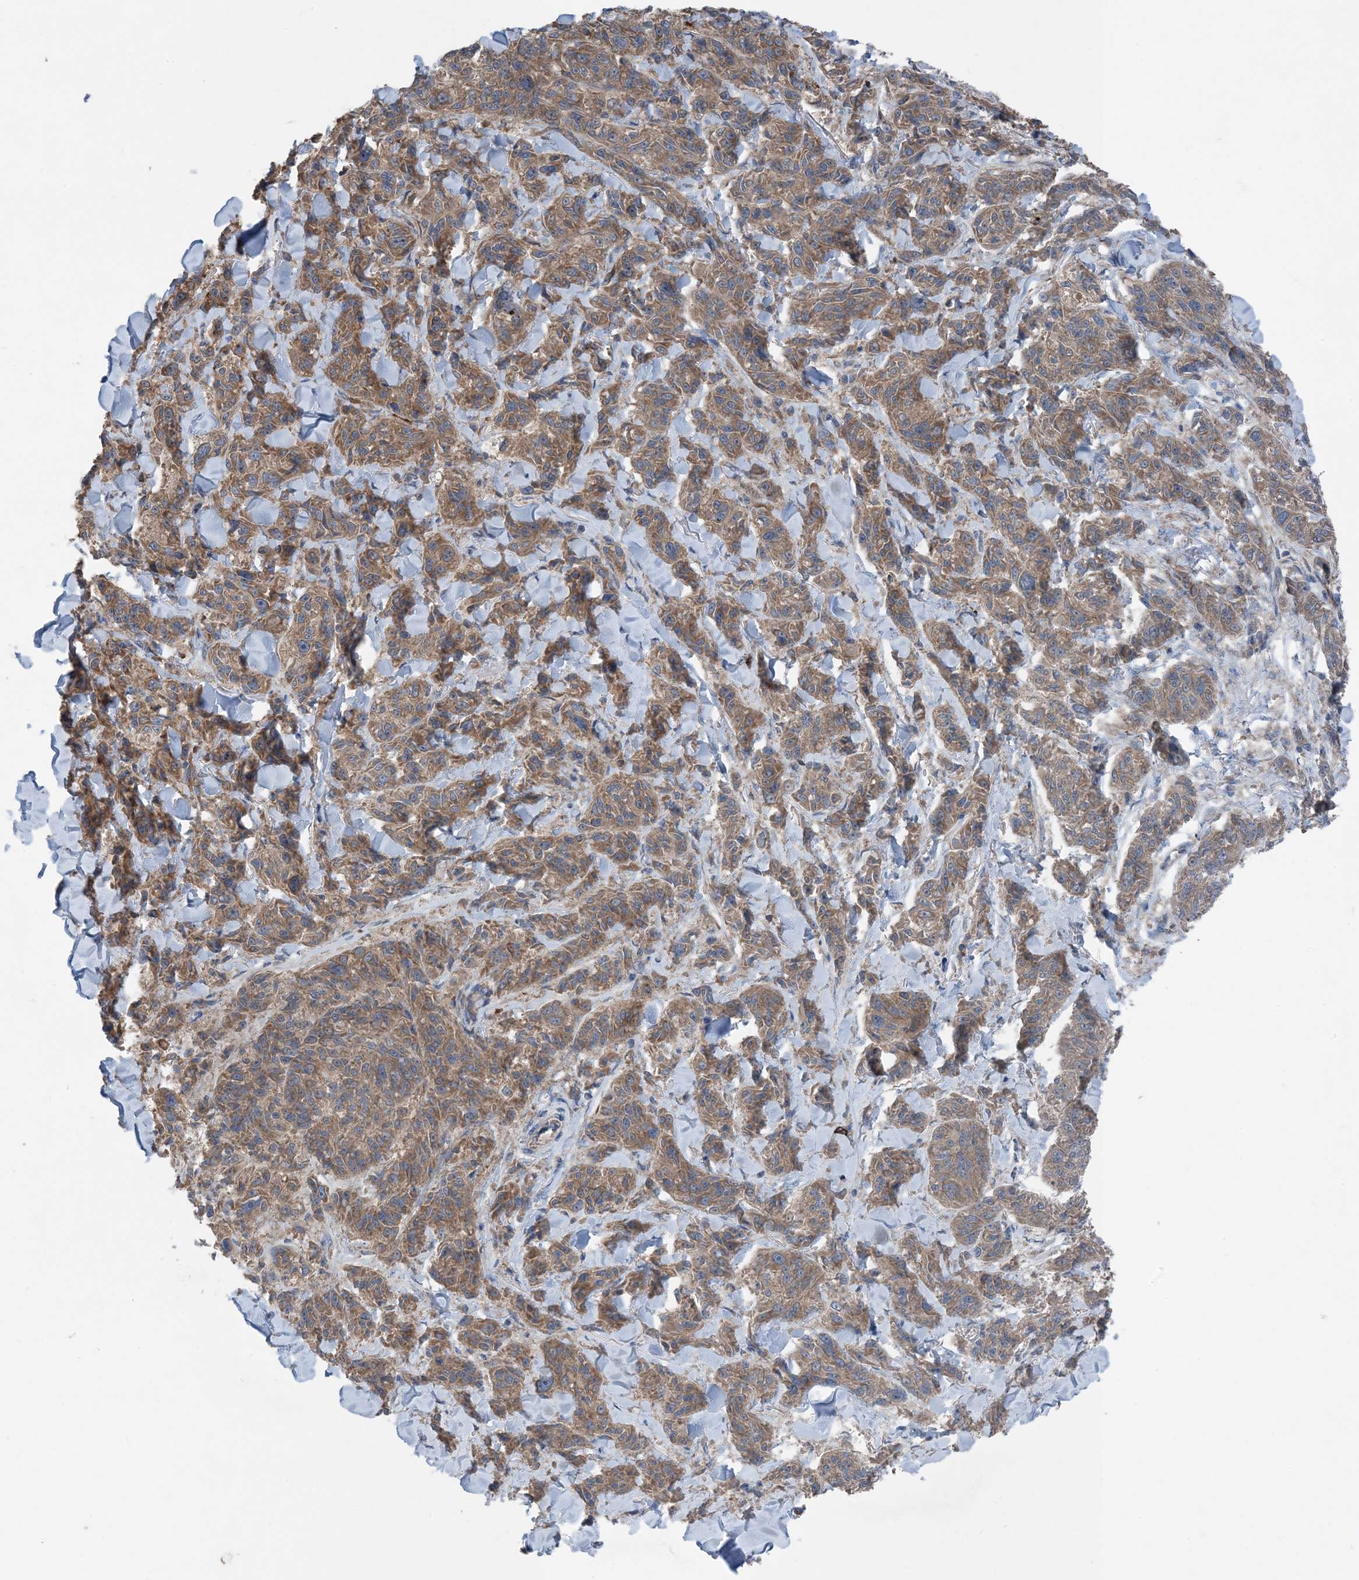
{"staining": {"intensity": "moderate", "quantity": ">75%", "location": "cytoplasmic/membranous"}, "tissue": "melanoma", "cell_type": "Tumor cells", "image_type": "cancer", "snomed": [{"axis": "morphology", "description": "Malignant melanoma, NOS"}, {"axis": "topography", "description": "Skin"}], "caption": "This image reveals malignant melanoma stained with immunohistochemistry to label a protein in brown. The cytoplasmic/membranous of tumor cells show moderate positivity for the protein. Nuclei are counter-stained blue.", "gene": "DHX30", "patient": {"sex": "male", "age": 53}}